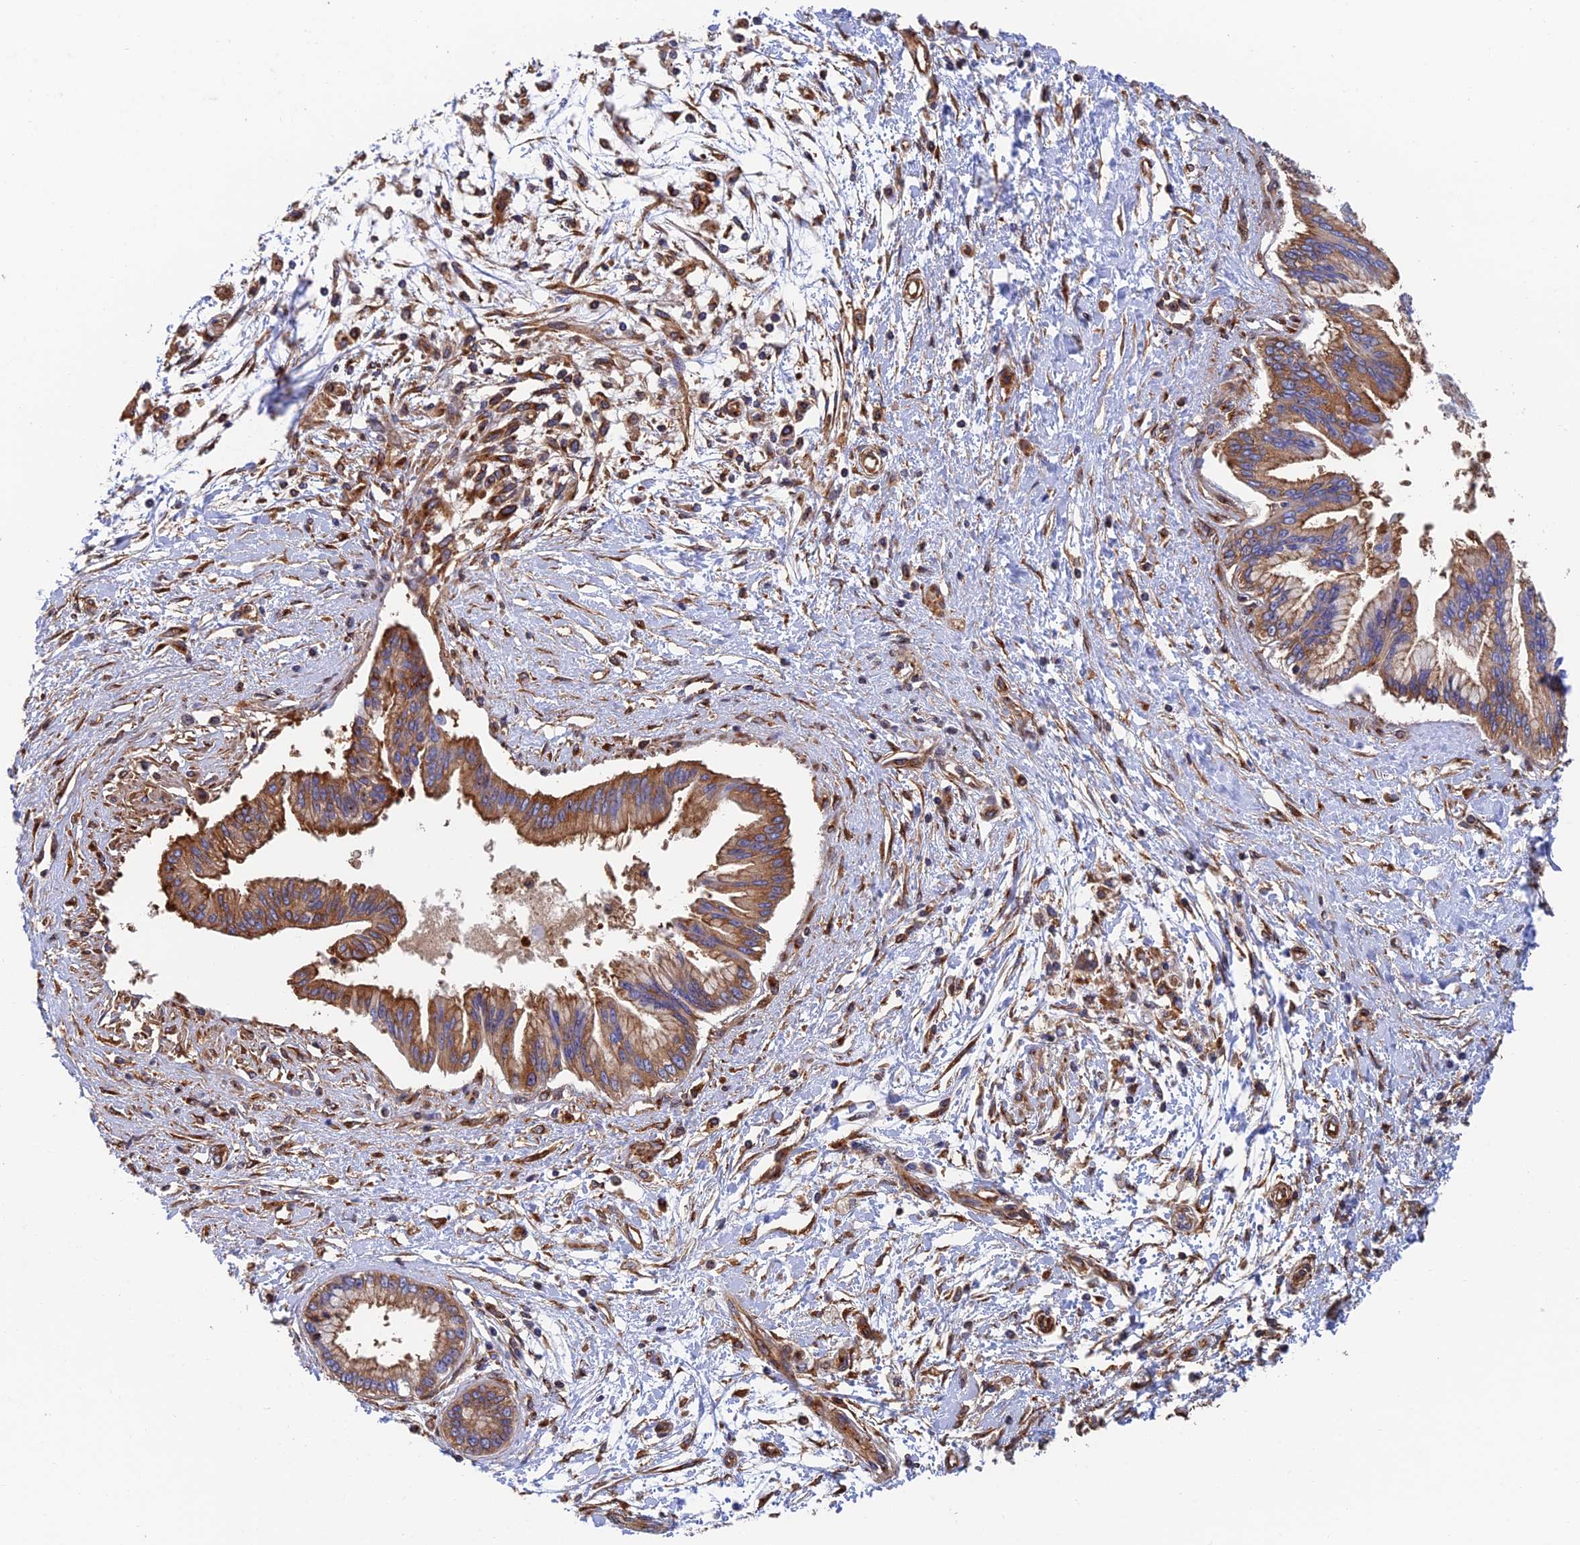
{"staining": {"intensity": "moderate", "quantity": ">75%", "location": "cytoplasmic/membranous"}, "tissue": "pancreatic cancer", "cell_type": "Tumor cells", "image_type": "cancer", "snomed": [{"axis": "morphology", "description": "Adenocarcinoma, NOS"}, {"axis": "topography", "description": "Pancreas"}], "caption": "Protein analysis of pancreatic cancer tissue demonstrates moderate cytoplasmic/membranous expression in about >75% of tumor cells.", "gene": "DCTN2", "patient": {"sex": "male", "age": 46}}